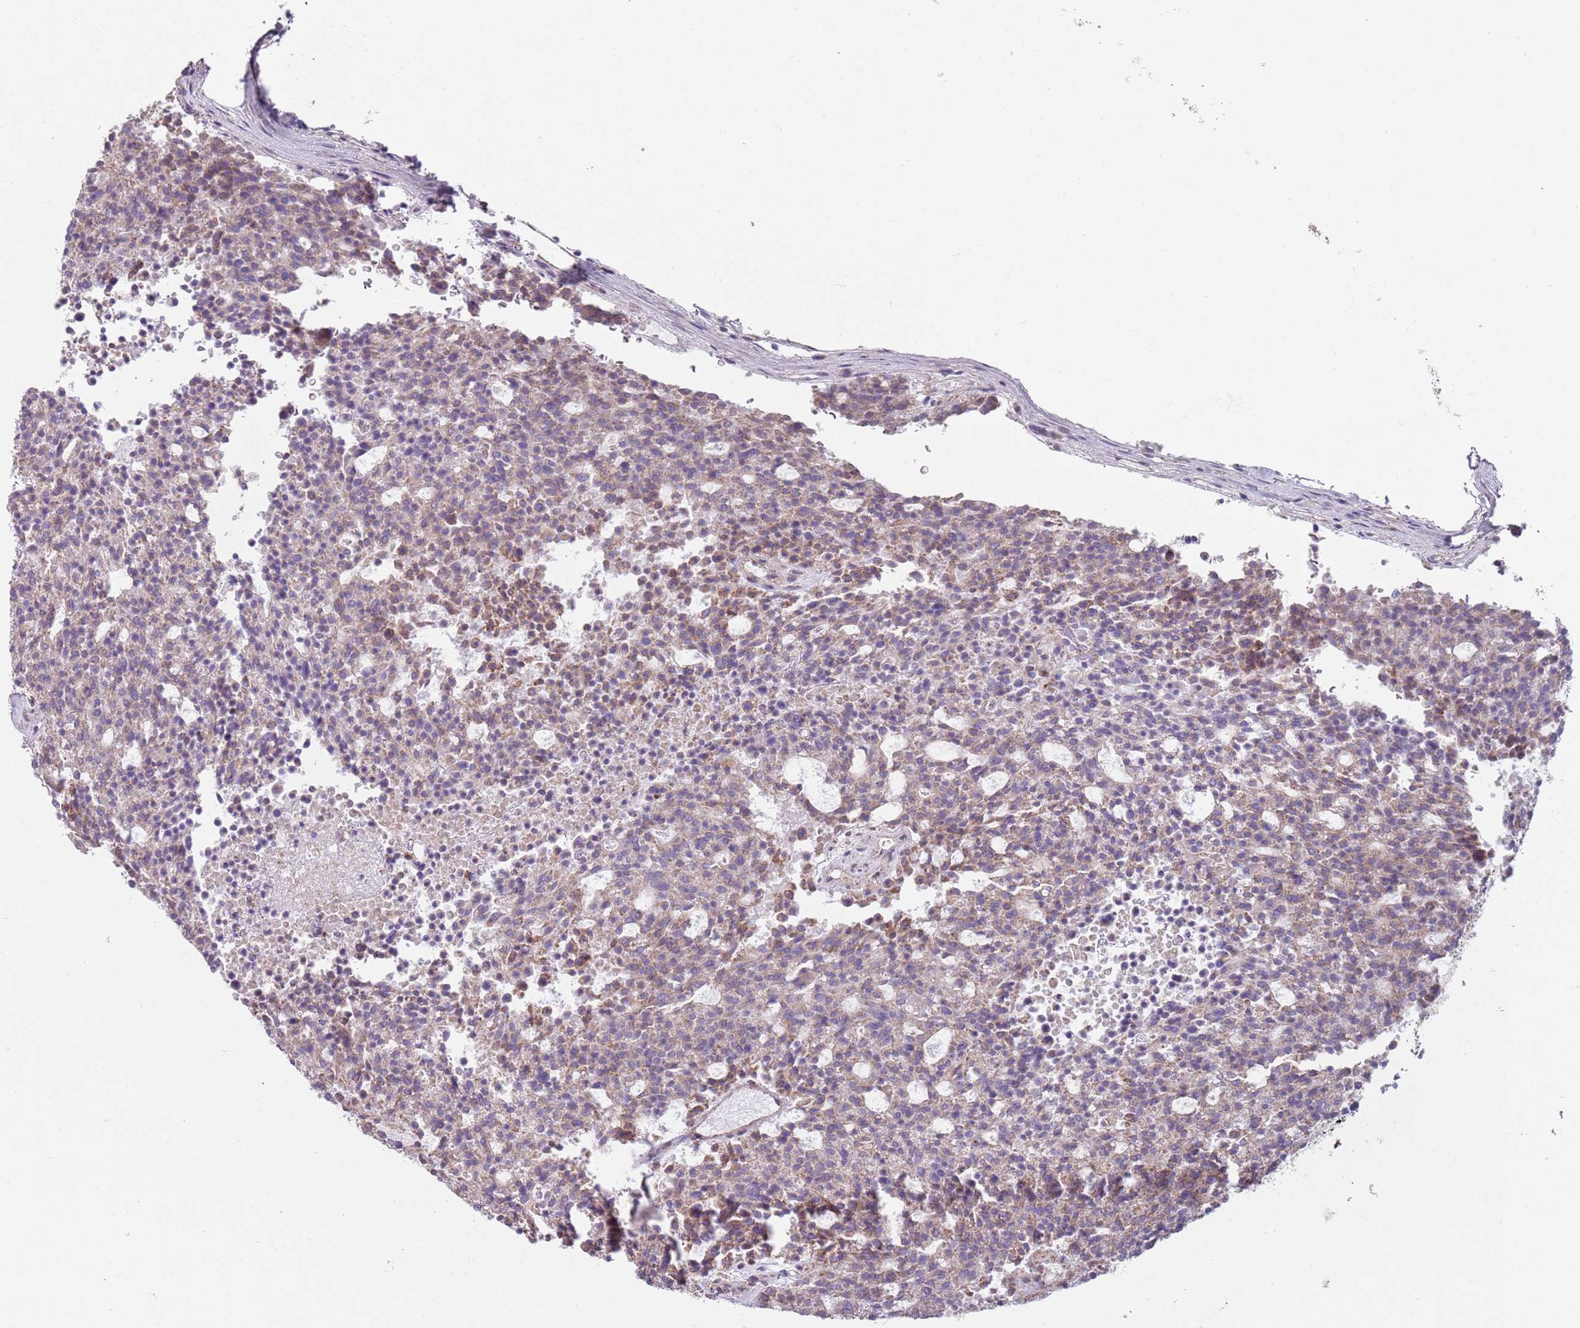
{"staining": {"intensity": "weak", "quantity": "25%-75%", "location": "cytoplasmic/membranous"}, "tissue": "carcinoid", "cell_type": "Tumor cells", "image_type": "cancer", "snomed": [{"axis": "morphology", "description": "Carcinoid, malignant, NOS"}, {"axis": "topography", "description": "Pancreas"}], "caption": "Human carcinoid stained with a protein marker reveals weak staining in tumor cells.", "gene": "GAS8", "patient": {"sex": "female", "age": 54}}